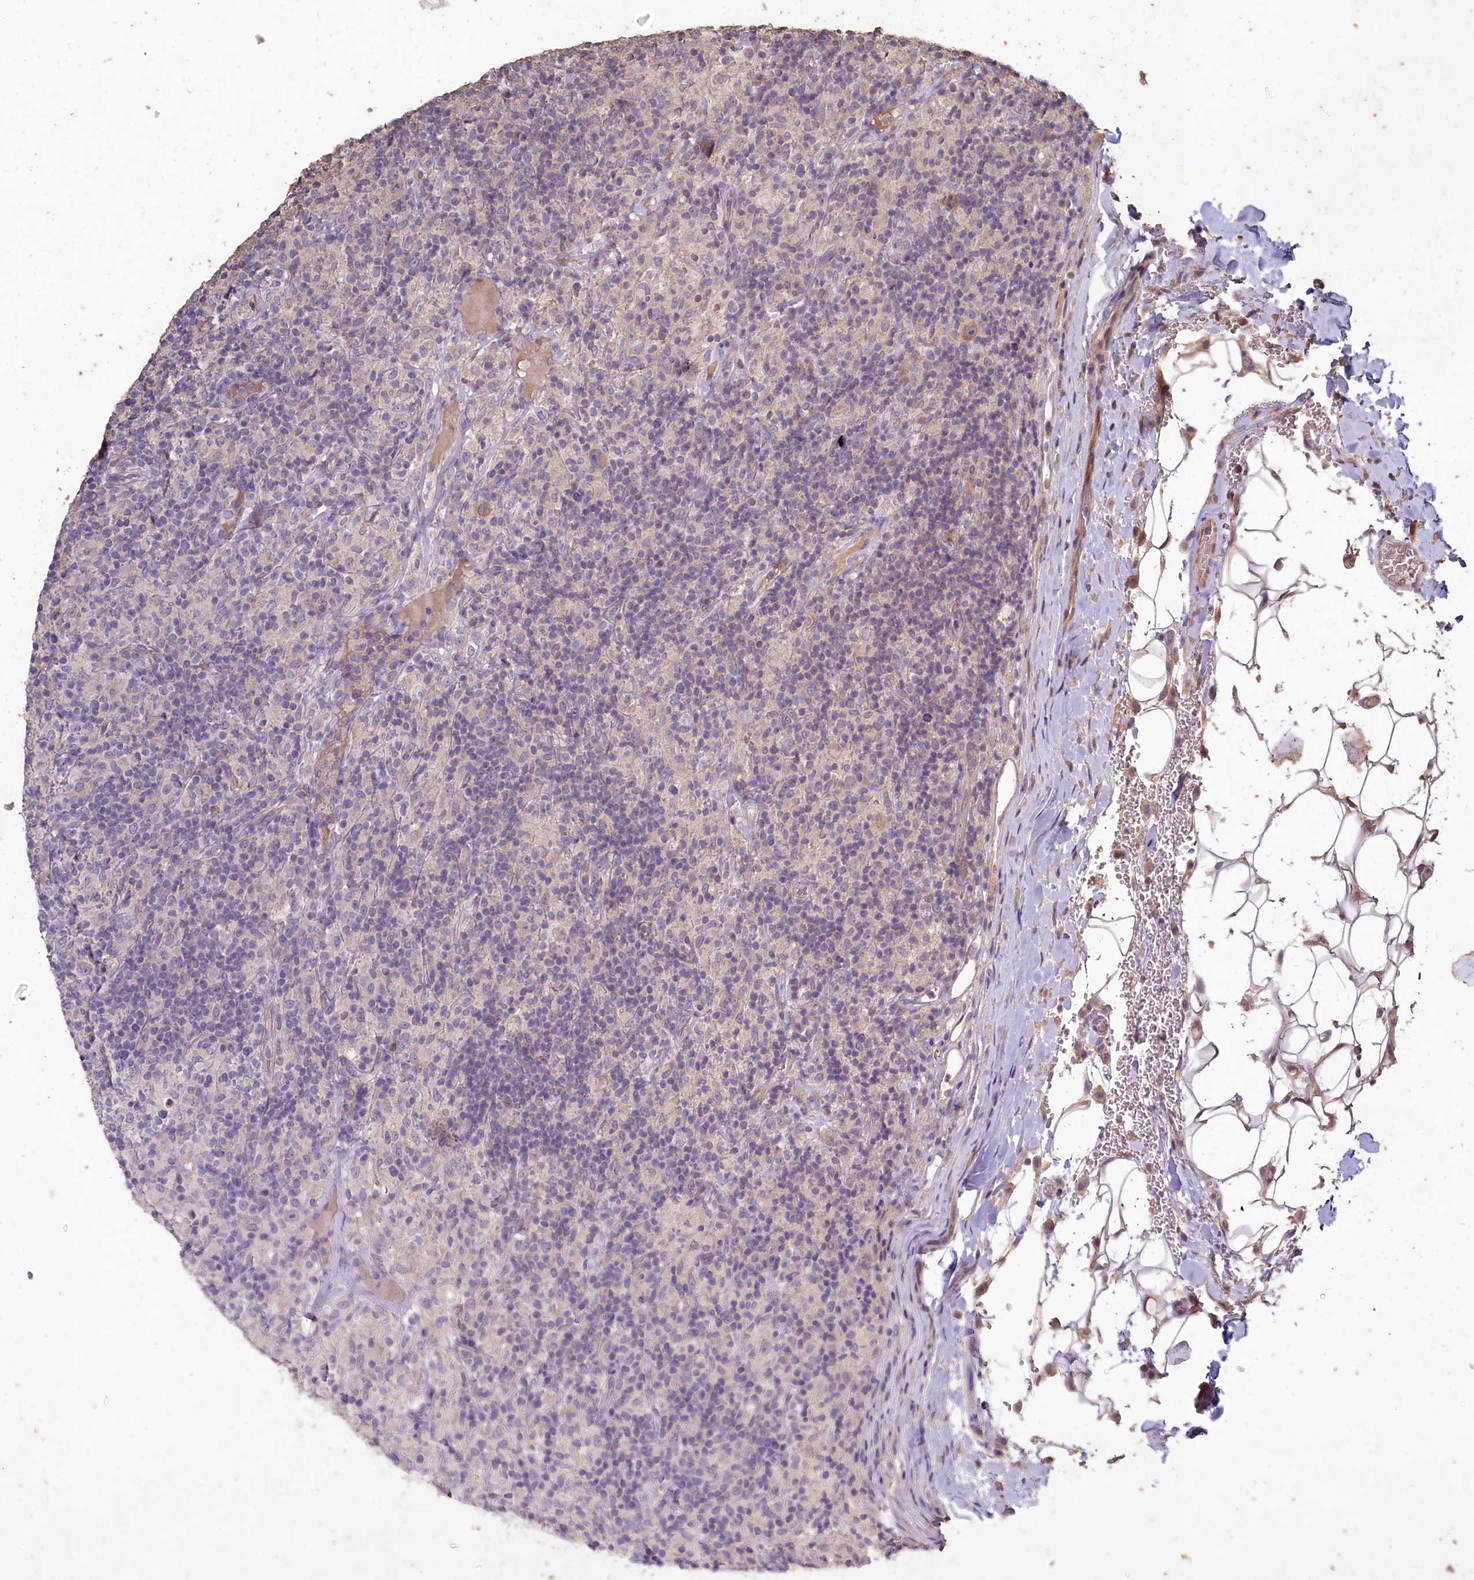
{"staining": {"intensity": "negative", "quantity": "none", "location": "none"}, "tissue": "lymphoma", "cell_type": "Tumor cells", "image_type": "cancer", "snomed": [{"axis": "morphology", "description": "Hodgkin's disease, NOS"}, {"axis": "topography", "description": "Lymph node"}], "caption": "DAB immunohistochemical staining of Hodgkin's disease exhibits no significant expression in tumor cells.", "gene": "FUNDC1", "patient": {"sex": "male", "age": 70}}